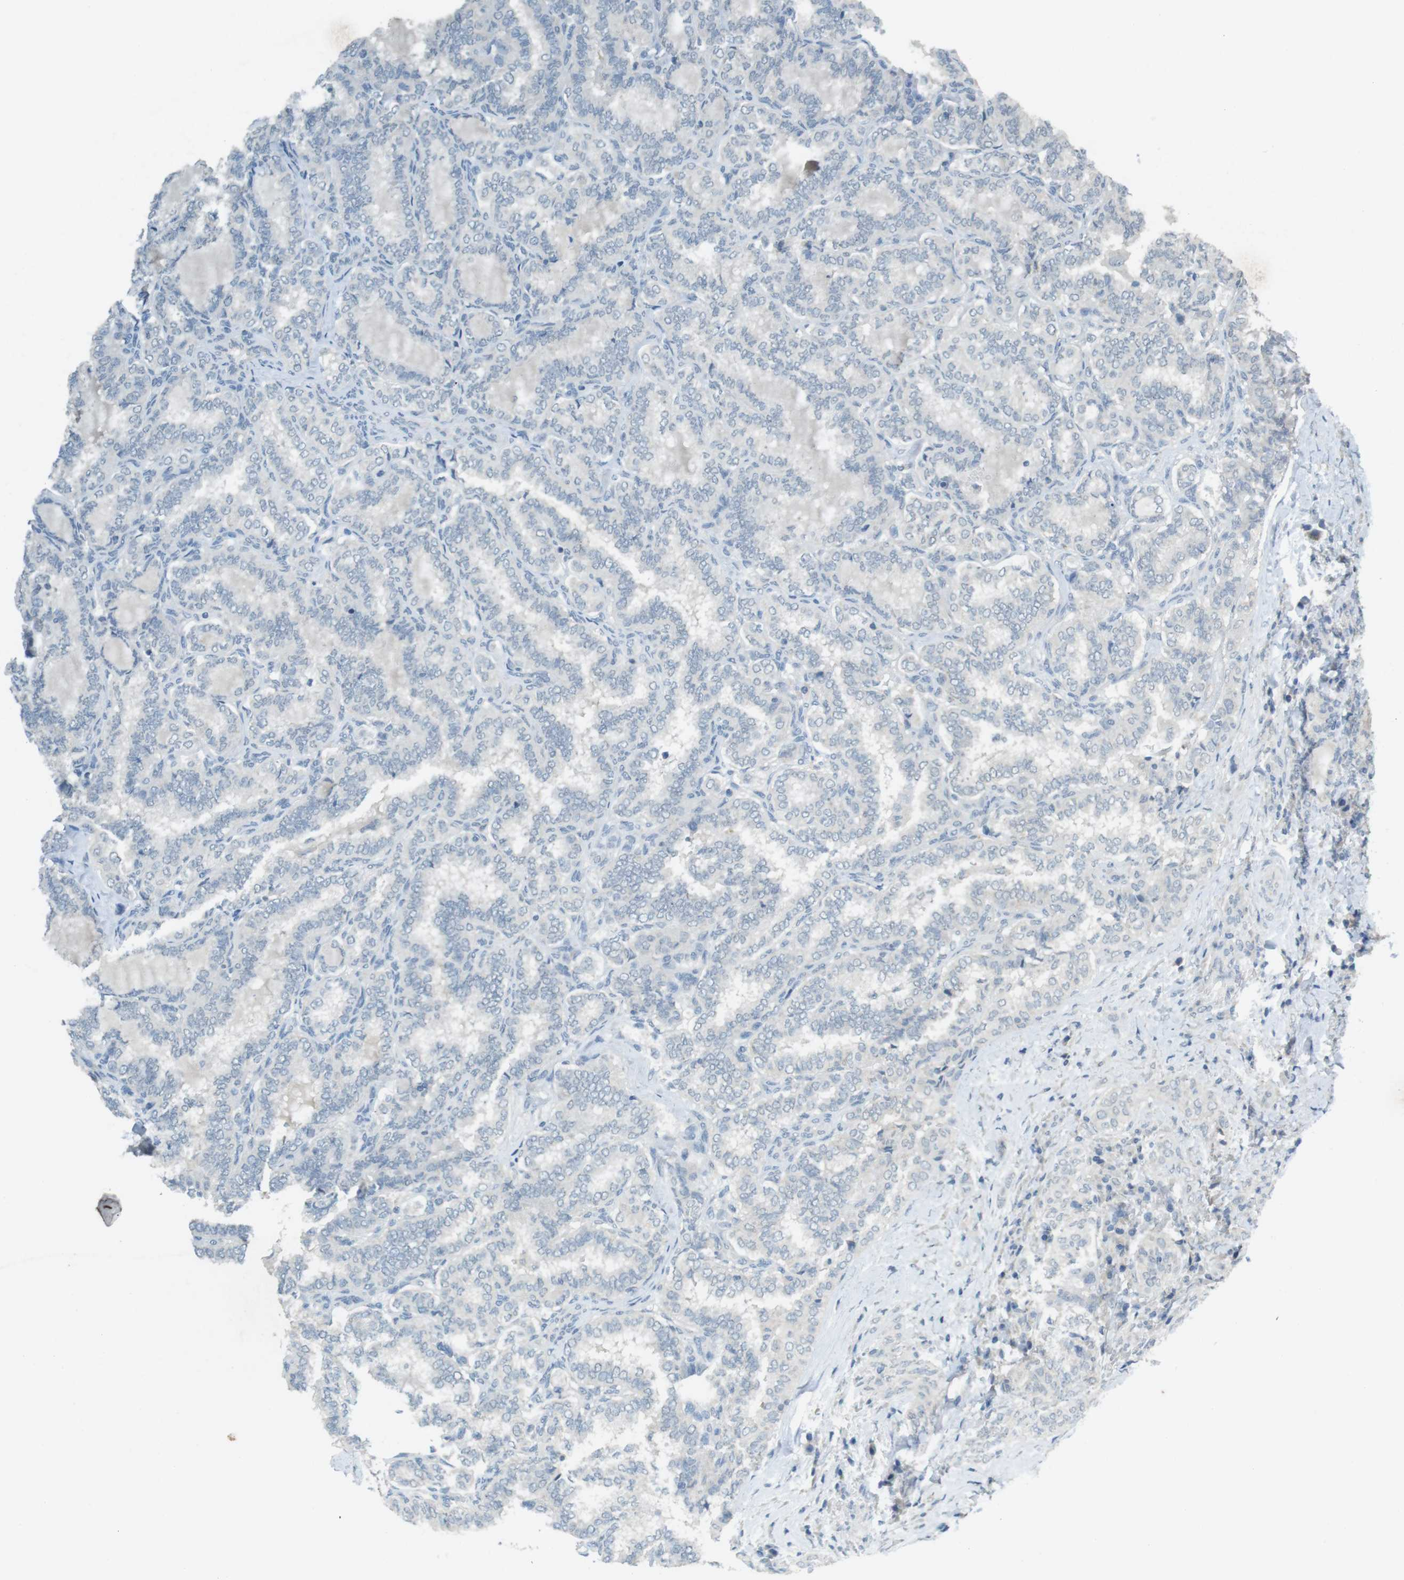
{"staining": {"intensity": "negative", "quantity": "none", "location": "none"}, "tissue": "thyroid cancer", "cell_type": "Tumor cells", "image_type": "cancer", "snomed": [{"axis": "morphology", "description": "Normal tissue, NOS"}, {"axis": "morphology", "description": "Papillary adenocarcinoma, NOS"}, {"axis": "topography", "description": "Thyroid gland"}], "caption": "Thyroid cancer (papillary adenocarcinoma) stained for a protein using IHC demonstrates no staining tumor cells.", "gene": "MUC5B", "patient": {"sex": "female", "age": 30}}